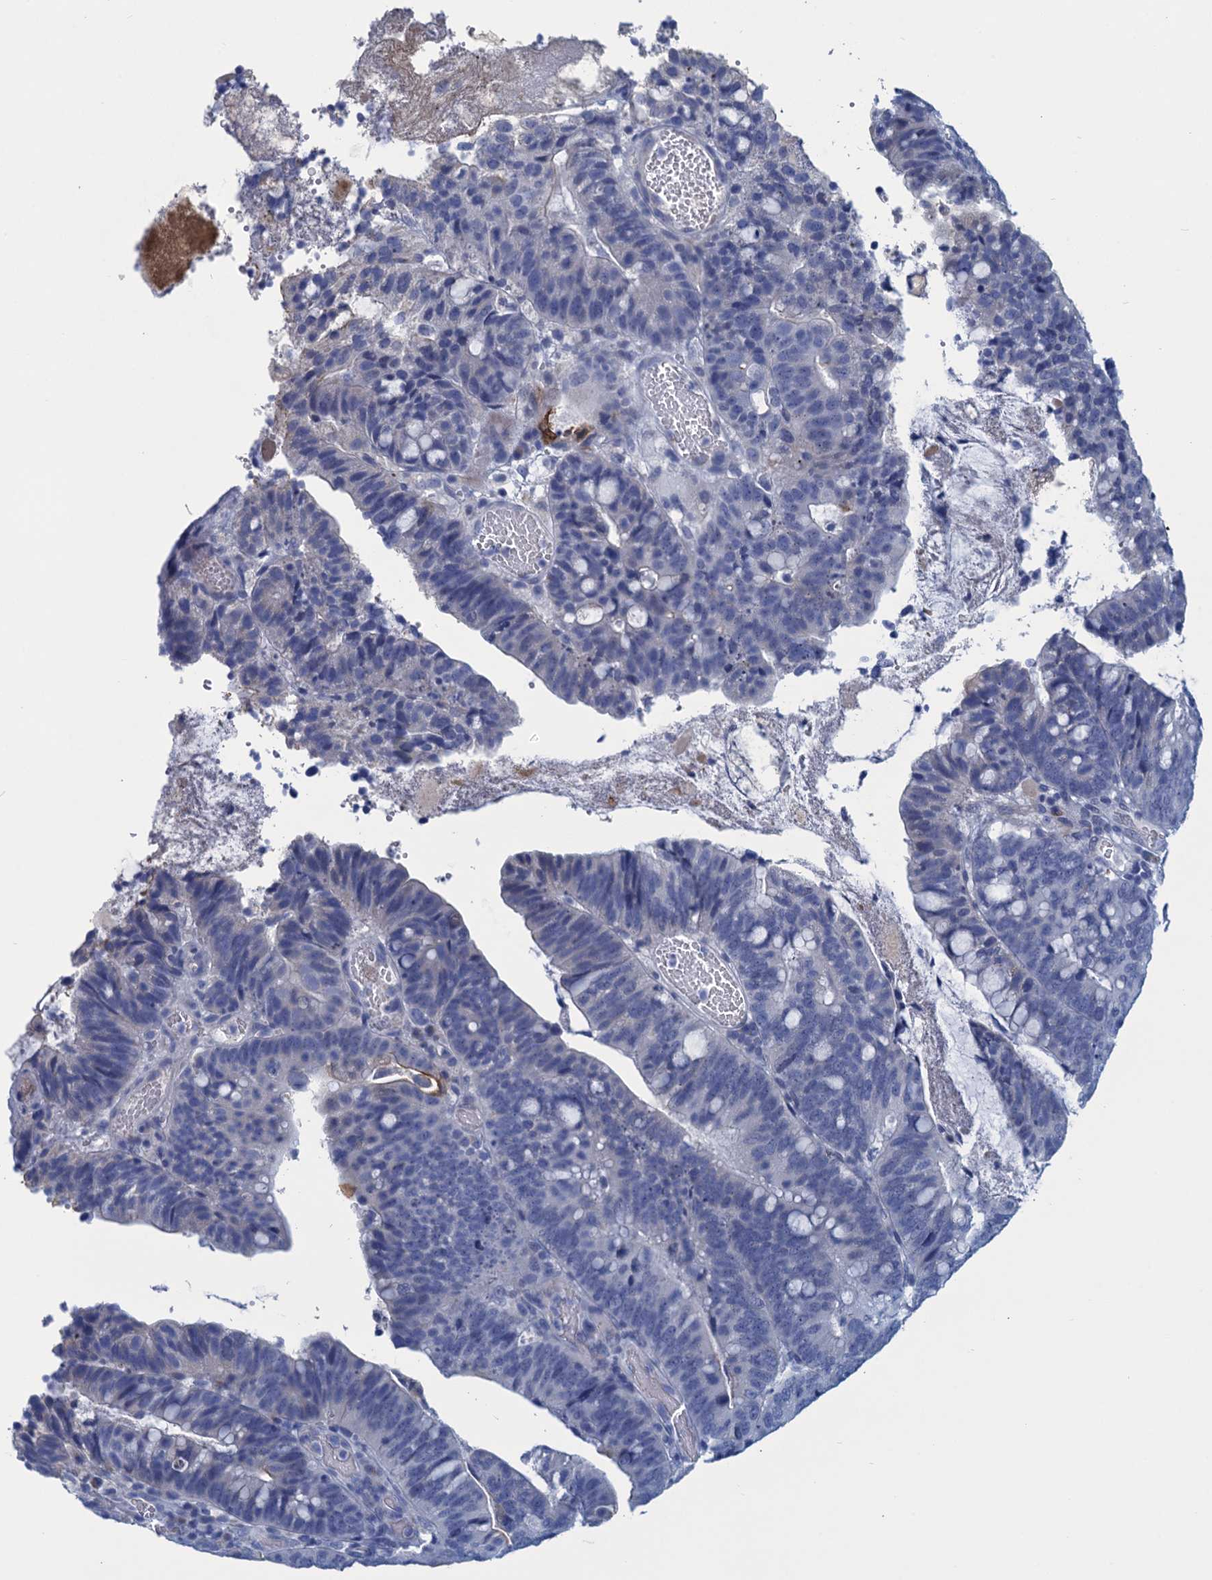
{"staining": {"intensity": "moderate", "quantity": "<25%", "location": "cytoplasmic/membranous"}, "tissue": "colorectal cancer", "cell_type": "Tumor cells", "image_type": "cancer", "snomed": [{"axis": "morphology", "description": "Adenocarcinoma, NOS"}, {"axis": "topography", "description": "Colon"}], "caption": "Human colorectal adenocarcinoma stained for a protein (brown) exhibits moderate cytoplasmic/membranous positive positivity in about <25% of tumor cells.", "gene": "SCEL", "patient": {"sex": "female", "age": 66}}